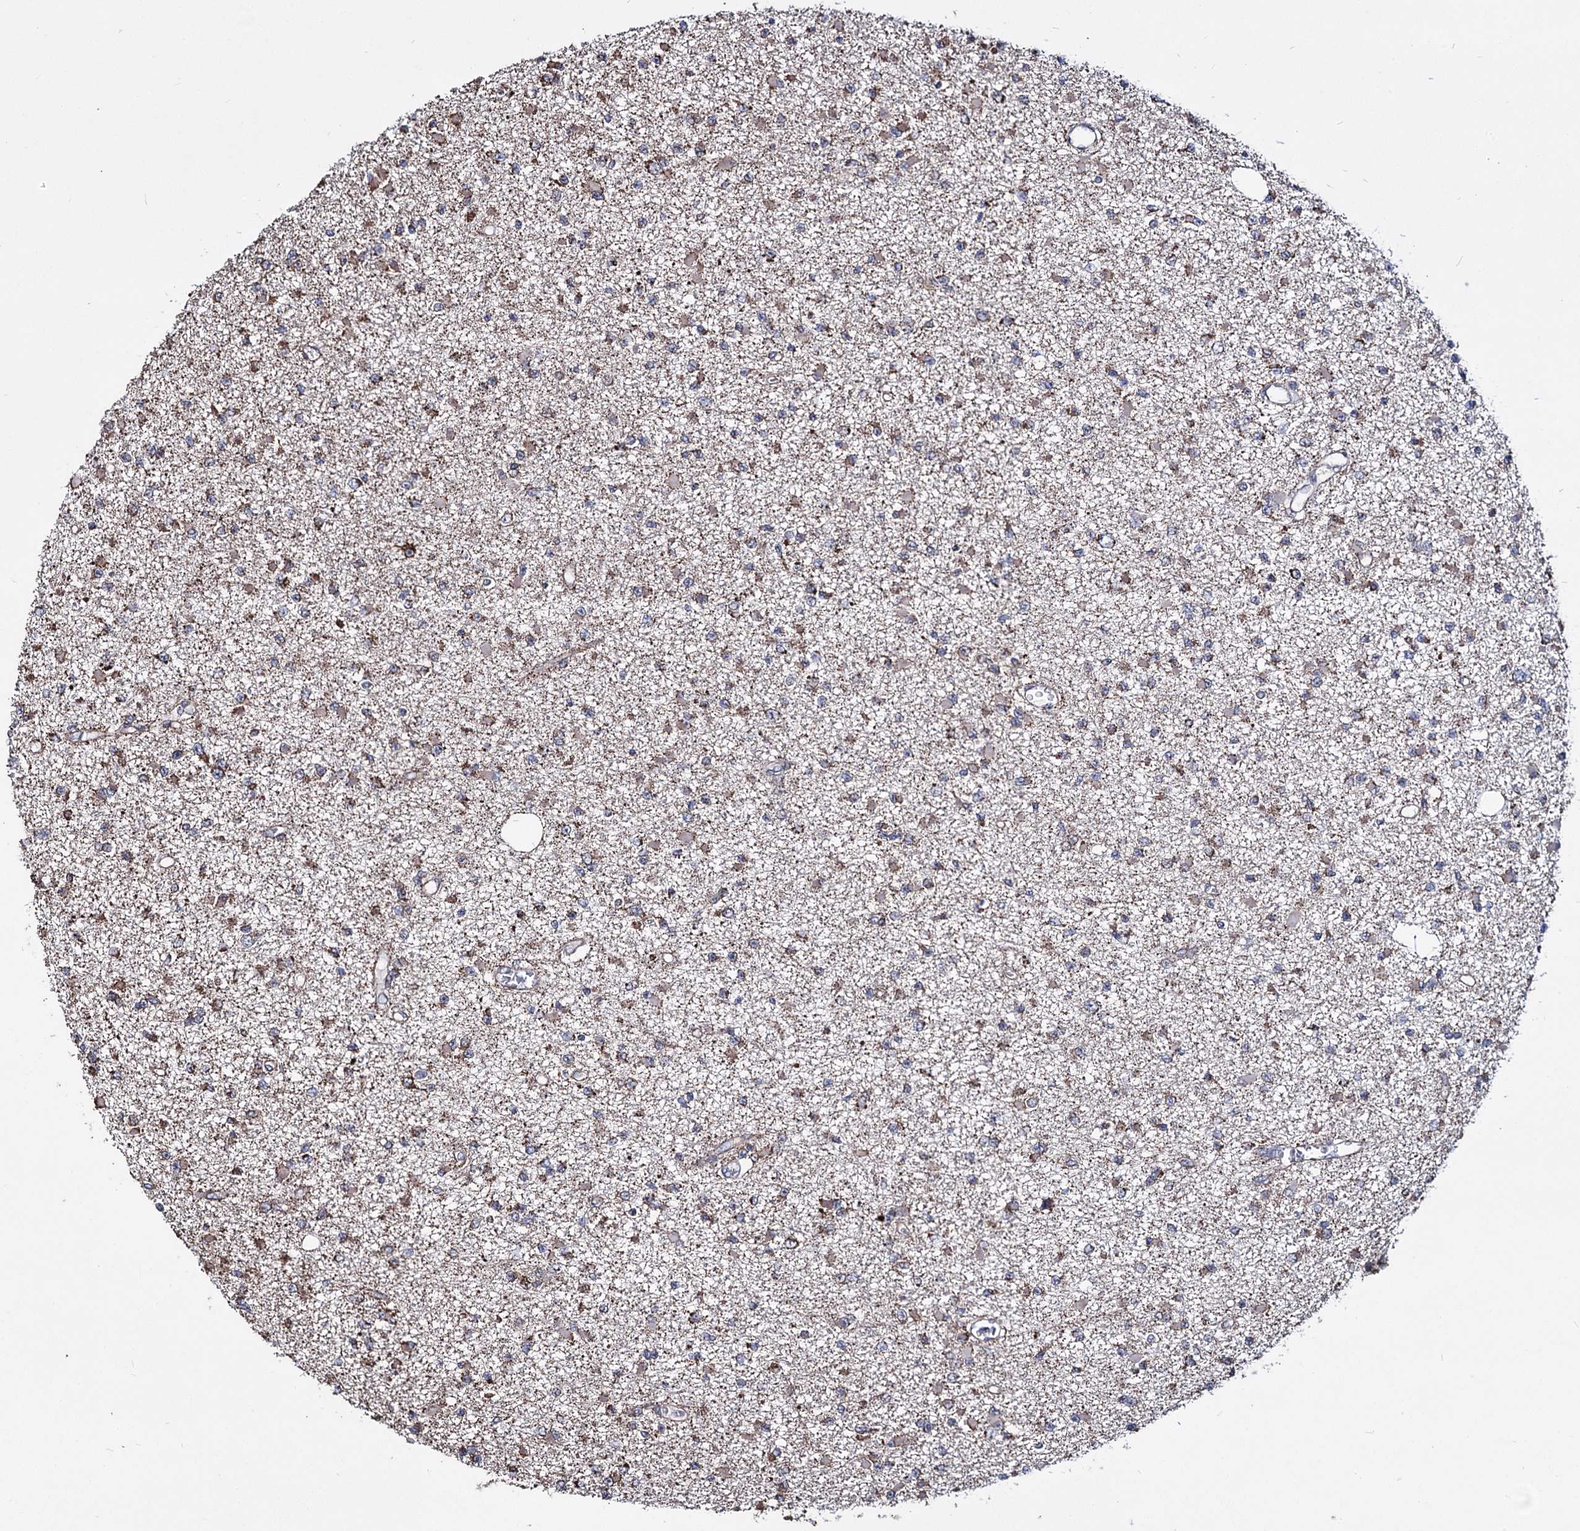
{"staining": {"intensity": "moderate", "quantity": "25%-75%", "location": "cytoplasmic/membranous"}, "tissue": "glioma", "cell_type": "Tumor cells", "image_type": "cancer", "snomed": [{"axis": "morphology", "description": "Glioma, malignant, Low grade"}, {"axis": "topography", "description": "Brain"}], "caption": "Immunohistochemistry image of low-grade glioma (malignant) stained for a protein (brown), which exhibits medium levels of moderate cytoplasmic/membranous staining in approximately 25%-75% of tumor cells.", "gene": "CREB3L4", "patient": {"sex": "female", "age": 22}}